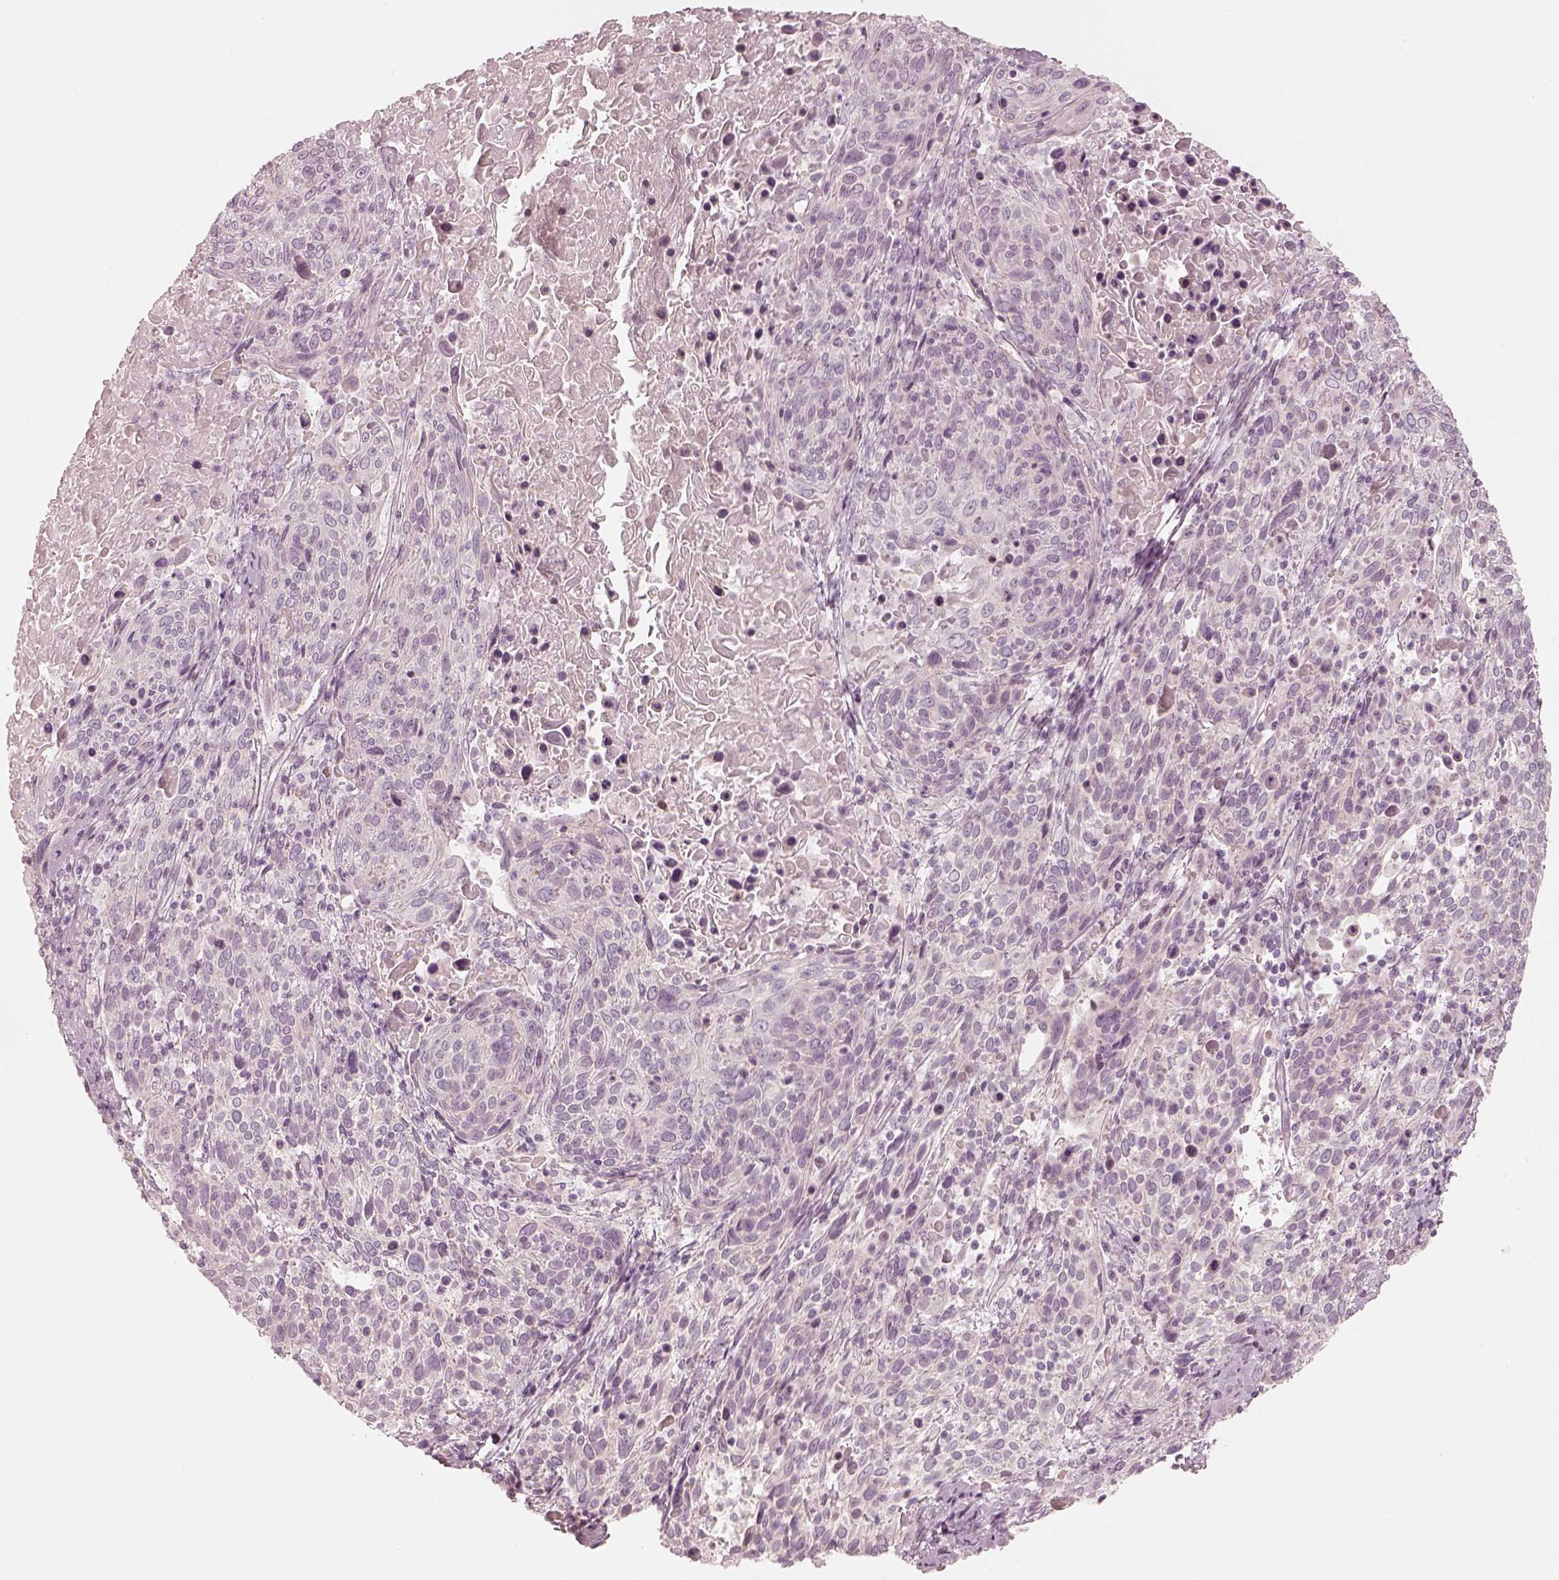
{"staining": {"intensity": "negative", "quantity": "none", "location": "none"}, "tissue": "cervical cancer", "cell_type": "Tumor cells", "image_type": "cancer", "snomed": [{"axis": "morphology", "description": "Squamous cell carcinoma, NOS"}, {"axis": "topography", "description": "Cervix"}], "caption": "Tumor cells are negative for protein expression in human squamous cell carcinoma (cervical).", "gene": "SPATA24", "patient": {"sex": "female", "age": 61}}